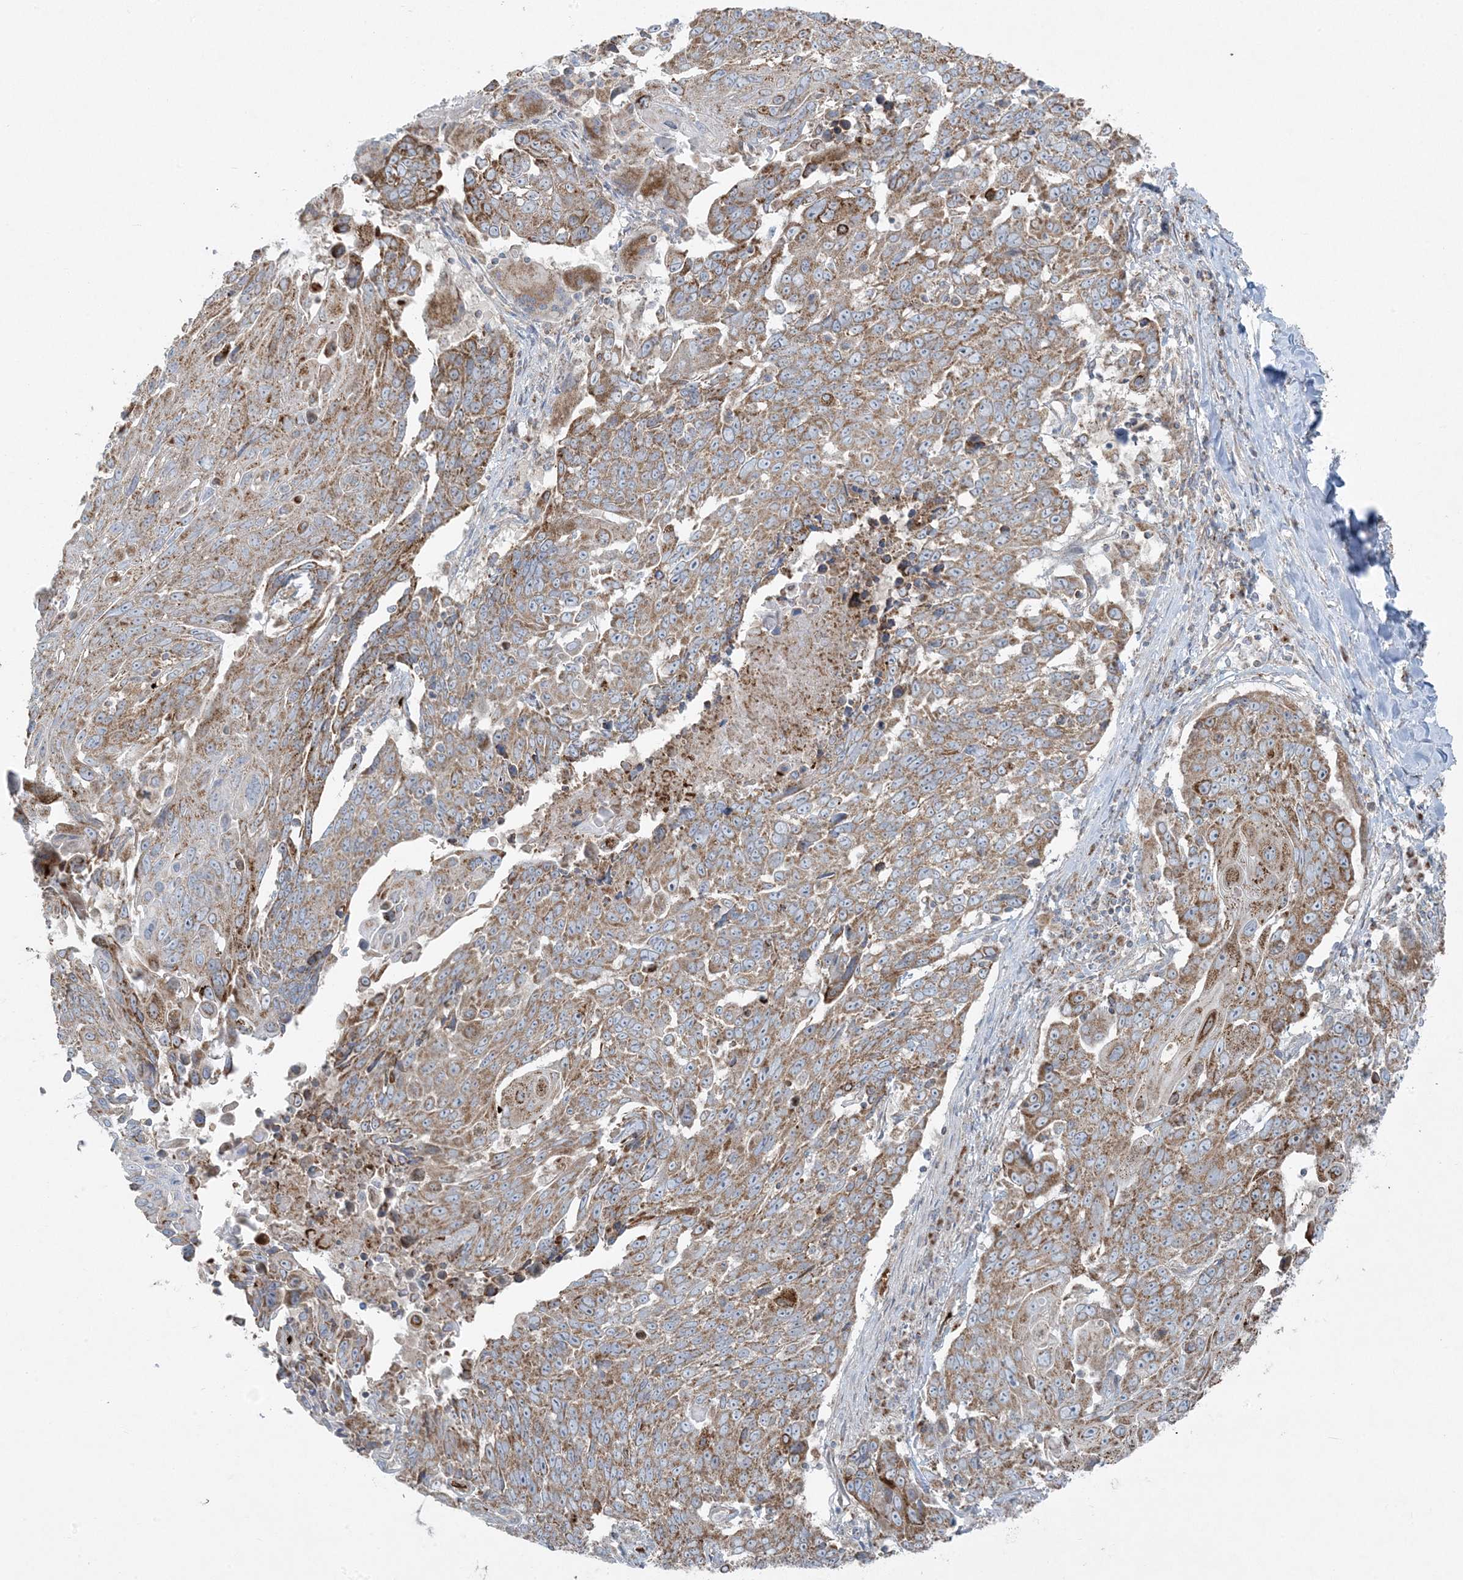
{"staining": {"intensity": "moderate", "quantity": ">75%", "location": "cytoplasmic/membranous"}, "tissue": "lung cancer", "cell_type": "Tumor cells", "image_type": "cancer", "snomed": [{"axis": "morphology", "description": "Squamous cell carcinoma, NOS"}, {"axis": "topography", "description": "Lung"}], "caption": "Immunohistochemistry histopathology image of neoplastic tissue: lung squamous cell carcinoma stained using immunohistochemistry (IHC) exhibits medium levels of moderate protein expression localized specifically in the cytoplasmic/membranous of tumor cells, appearing as a cytoplasmic/membranous brown color.", "gene": "PIK3R4", "patient": {"sex": "male", "age": 66}}